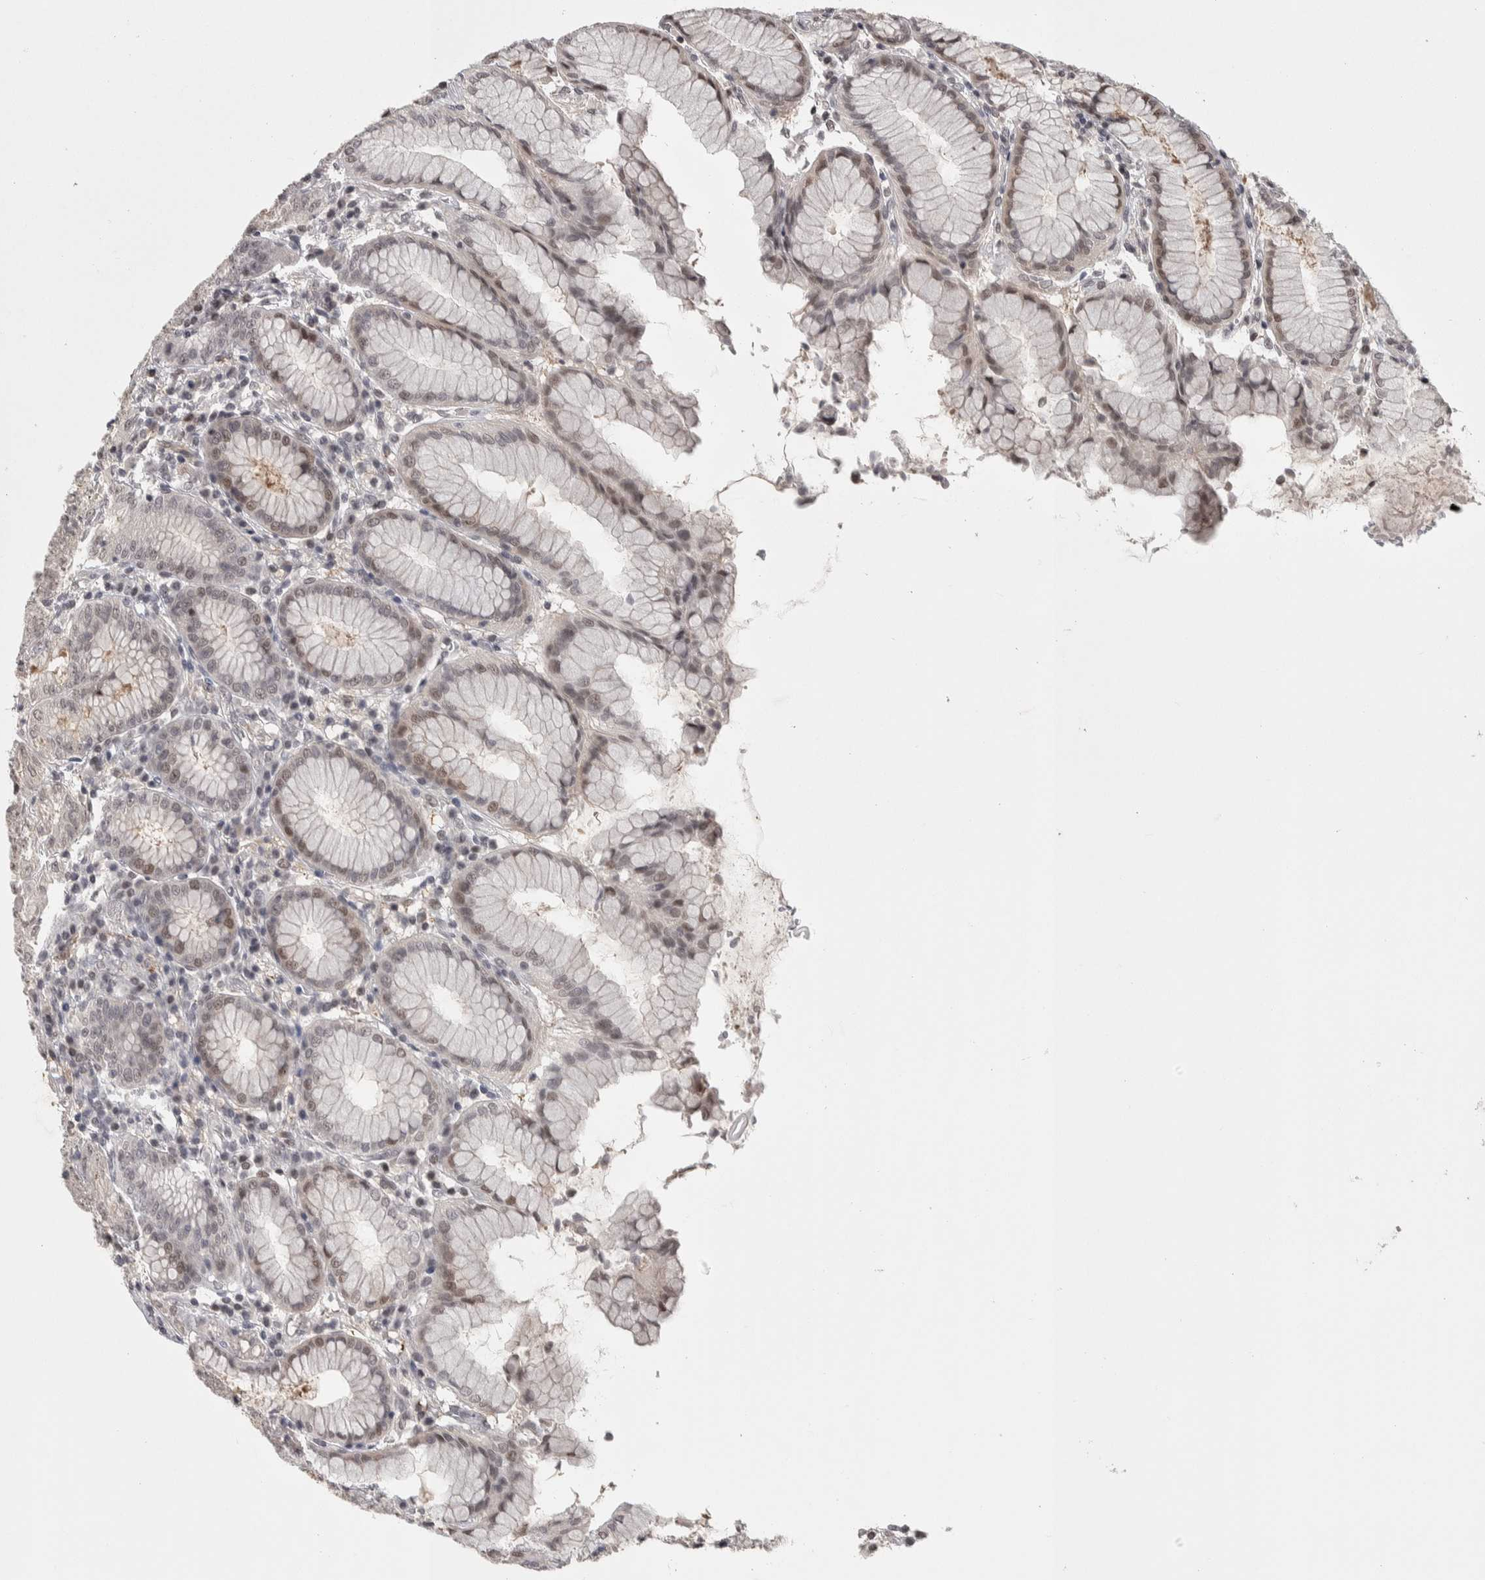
{"staining": {"intensity": "weak", "quantity": "25%-75%", "location": "nuclear"}, "tissue": "stomach", "cell_type": "Glandular cells", "image_type": "normal", "snomed": [{"axis": "morphology", "description": "Normal tissue, NOS"}, {"axis": "topography", "description": "Stomach"}, {"axis": "topography", "description": "Stomach, lower"}], "caption": "This micrograph reveals immunohistochemistry staining of normal human stomach, with low weak nuclear expression in about 25%-75% of glandular cells.", "gene": "ZSCAN21", "patient": {"sex": "female", "age": 56}}